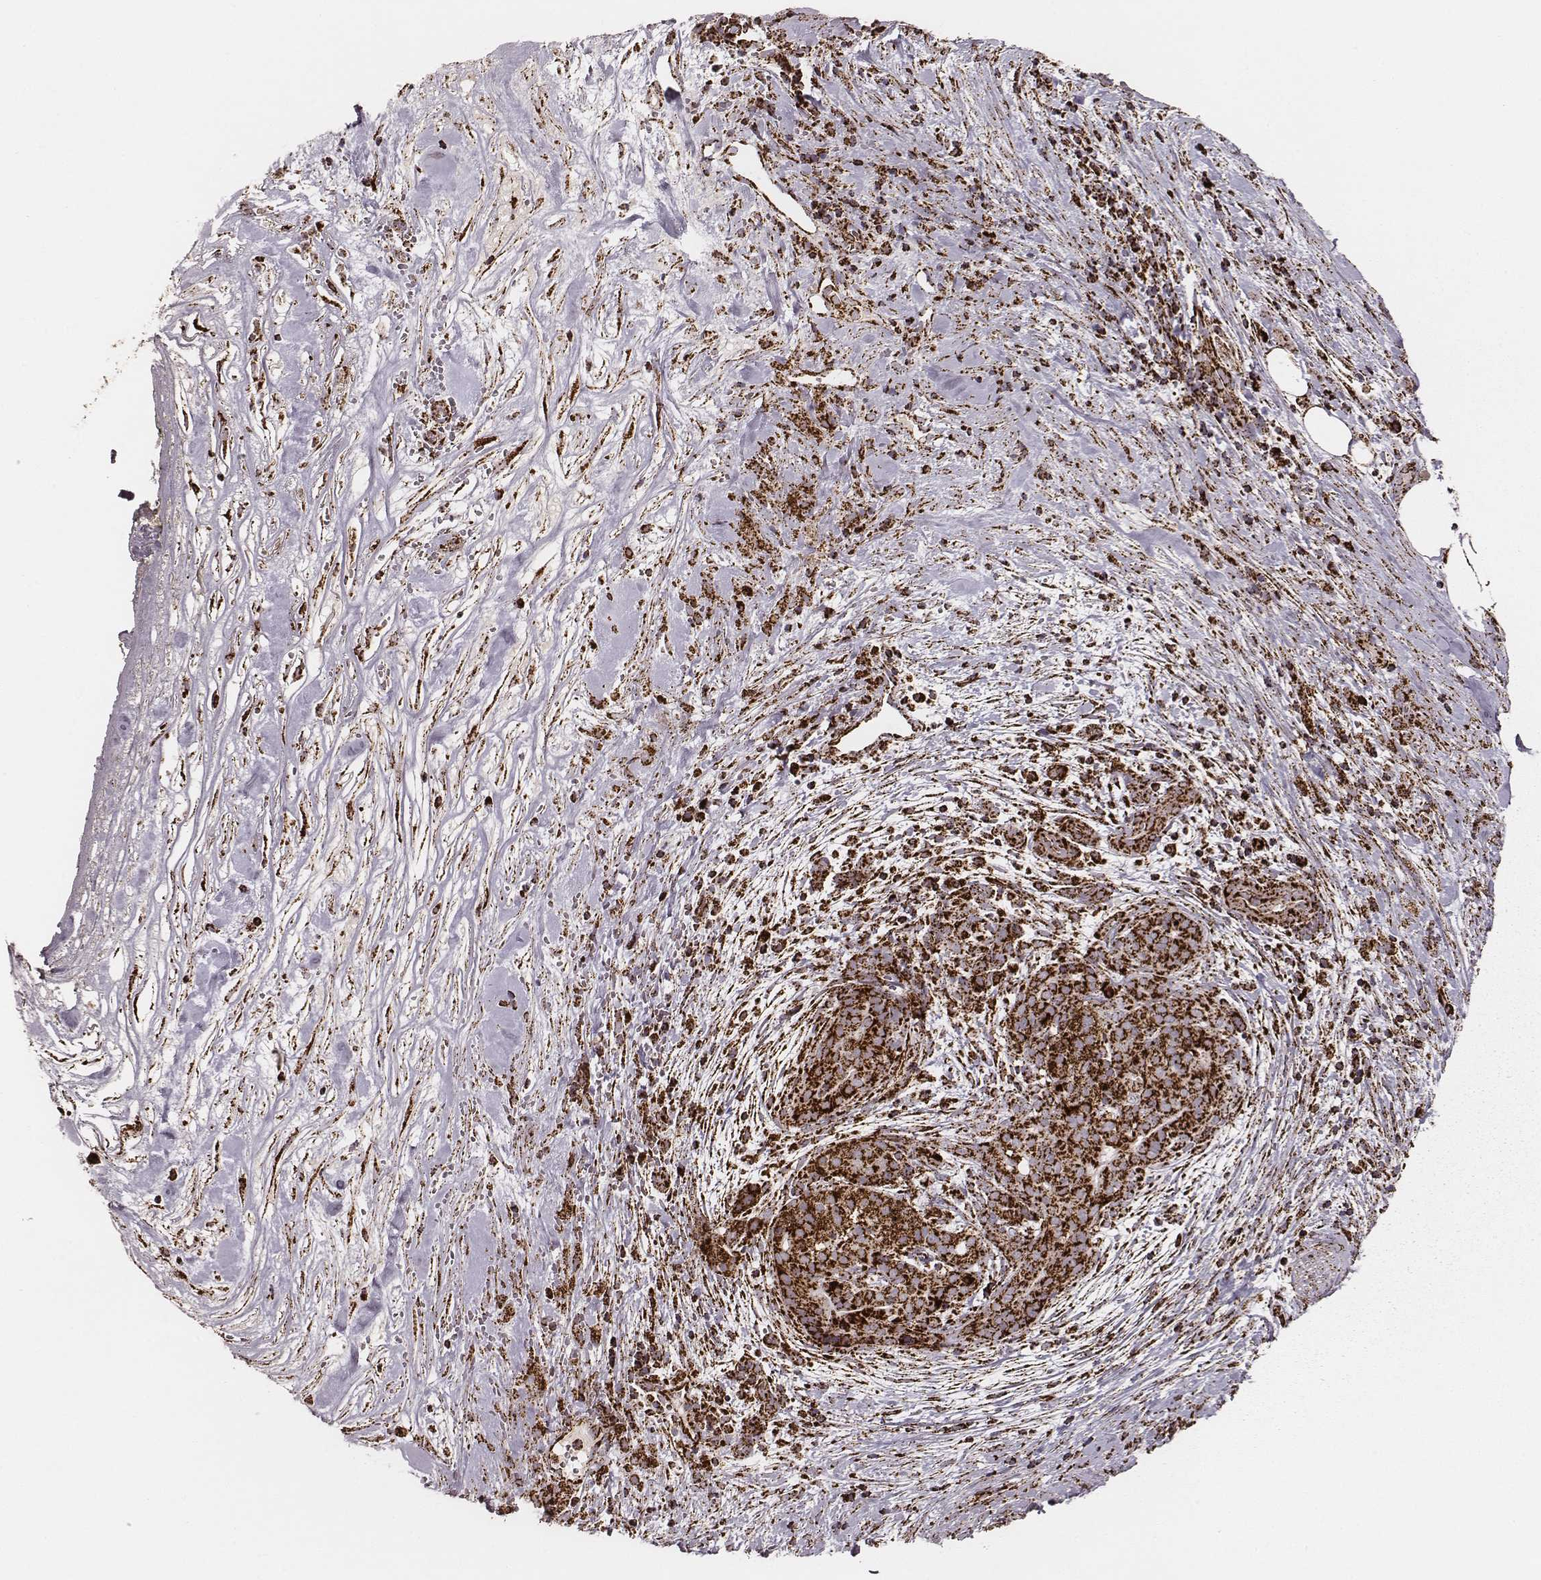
{"staining": {"intensity": "strong", "quantity": ">75%", "location": "cytoplasmic/membranous"}, "tissue": "pancreatic cancer", "cell_type": "Tumor cells", "image_type": "cancer", "snomed": [{"axis": "morphology", "description": "Adenocarcinoma, NOS"}, {"axis": "topography", "description": "Pancreas"}], "caption": "Immunohistochemical staining of adenocarcinoma (pancreatic) reveals strong cytoplasmic/membranous protein positivity in about >75% of tumor cells. The staining was performed using DAB (3,3'-diaminobenzidine) to visualize the protein expression in brown, while the nuclei were stained in blue with hematoxylin (Magnification: 20x).", "gene": "TUFM", "patient": {"sex": "male", "age": 44}}